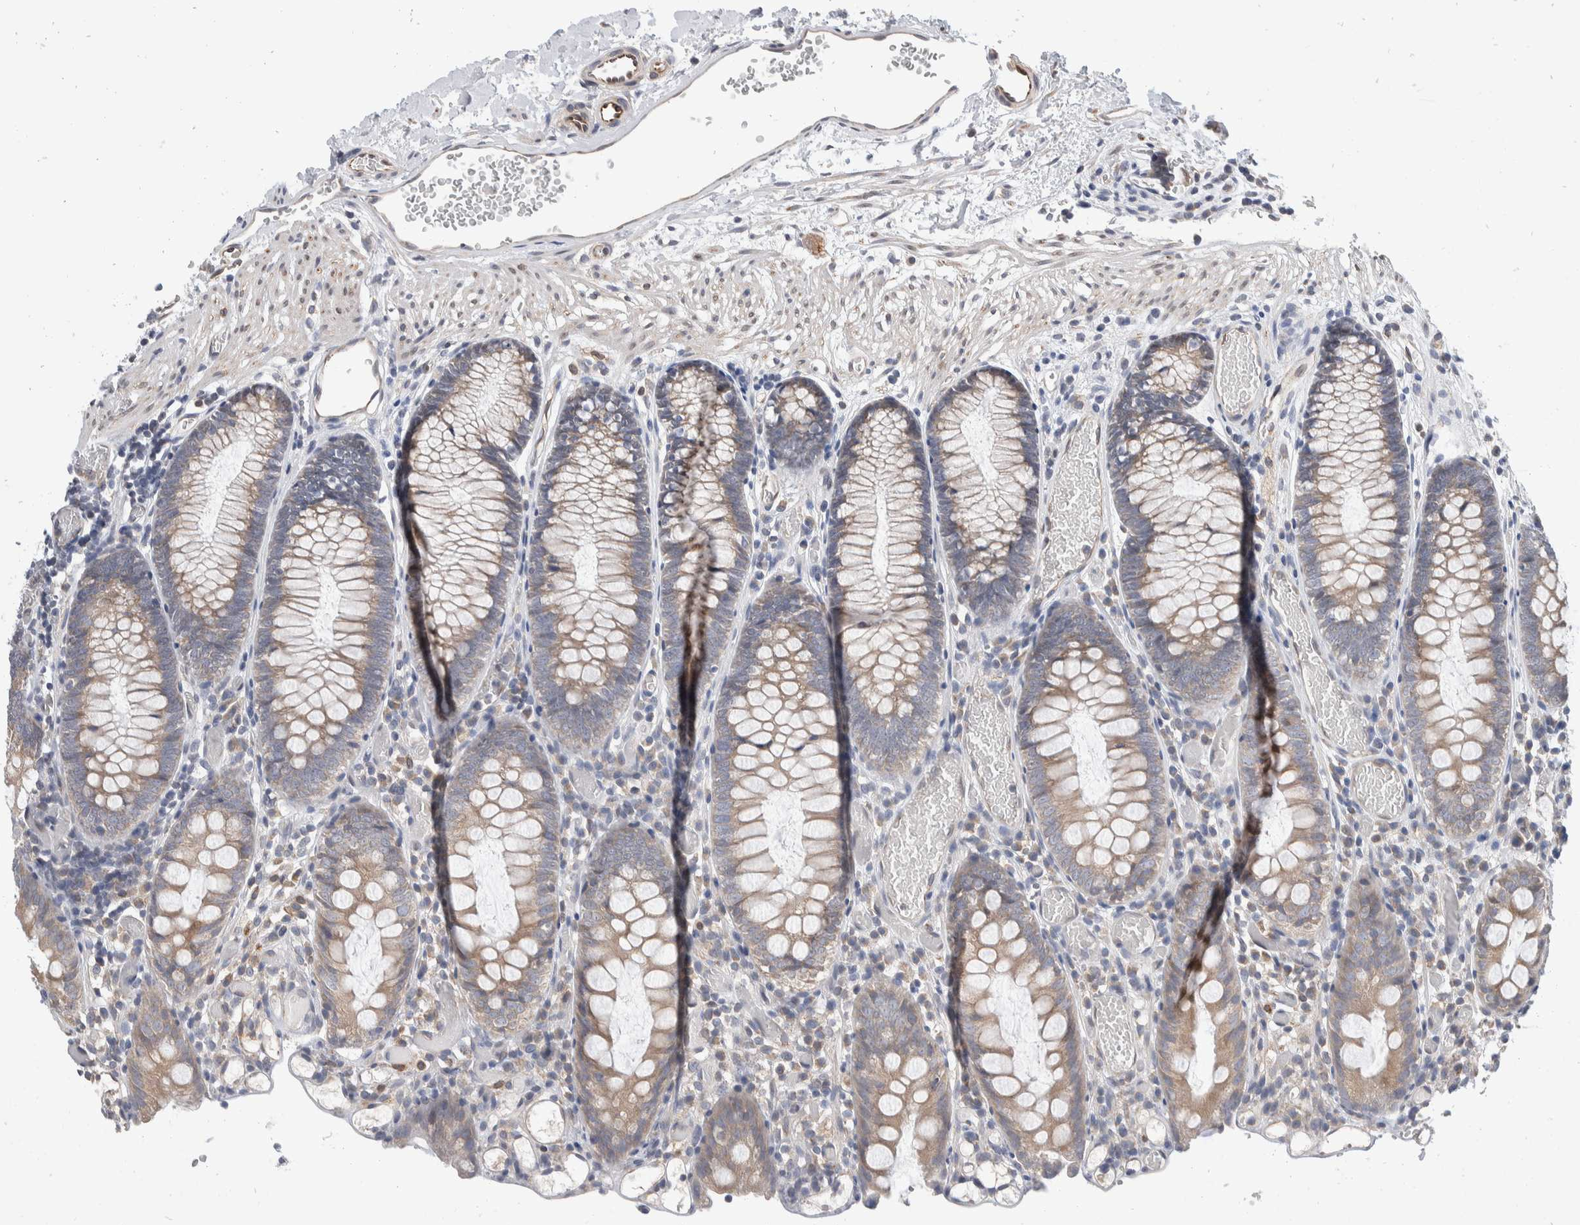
{"staining": {"intensity": "weak", "quantity": ">75%", "location": "cytoplasmic/membranous"}, "tissue": "colon", "cell_type": "Endothelial cells", "image_type": "normal", "snomed": [{"axis": "morphology", "description": "Normal tissue, NOS"}, {"axis": "topography", "description": "Colon"}], "caption": "High-power microscopy captured an IHC micrograph of unremarkable colon, revealing weak cytoplasmic/membranous expression in approximately >75% of endothelial cells. (IHC, brightfield microscopy, high magnification).", "gene": "TMEM245", "patient": {"sex": "male", "age": 14}}